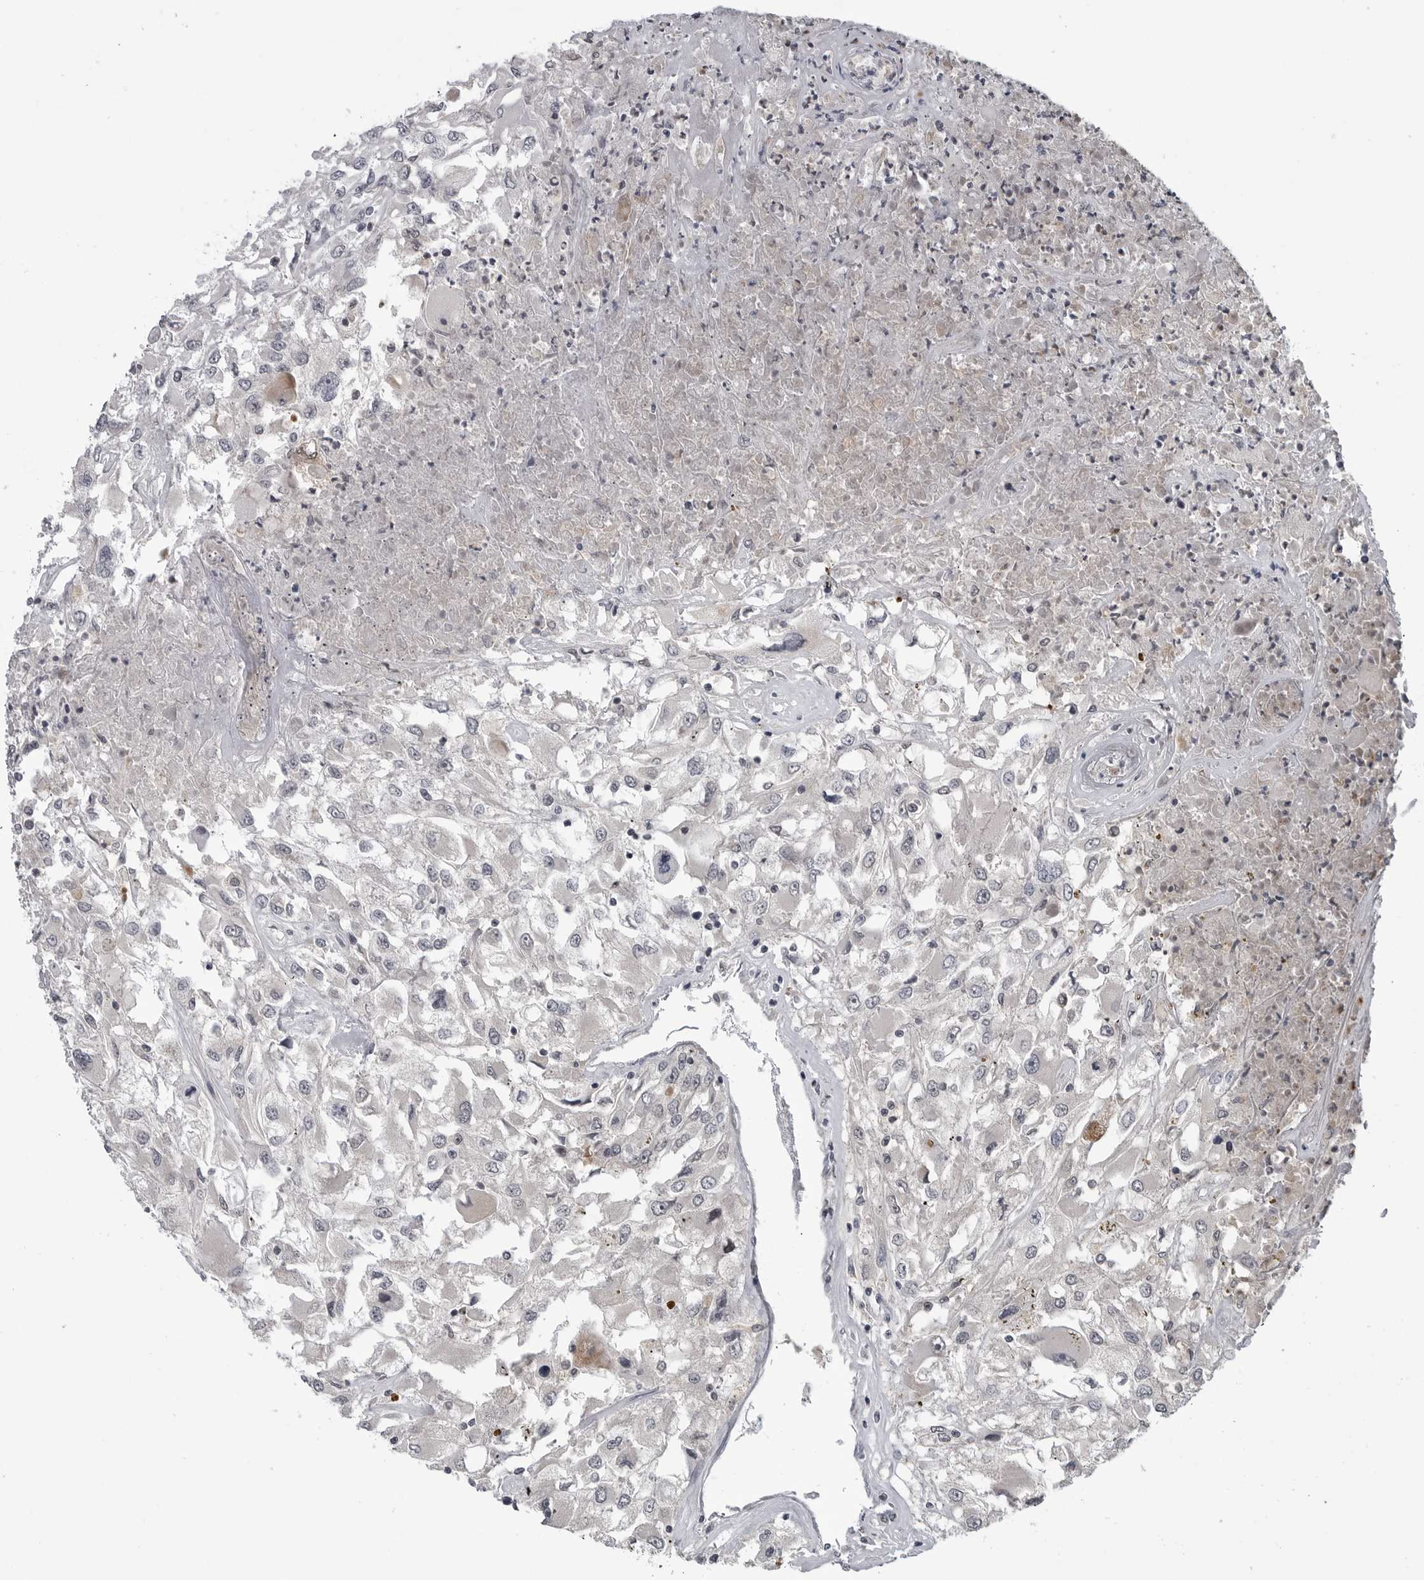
{"staining": {"intensity": "negative", "quantity": "none", "location": "none"}, "tissue": "renal cancer", "cell_type": "Tumor cells", "image_type": "cancer", "snomed": [{"axis": "morphology", "description": "Adenocarcinoma, NOS"}, {"axis": "topography", "description": "Kidney"}], "caption": "Renal adenocarcinoma stained for a protein using immunohistochemistry demonstrates no staining tumor cells.", "gene": "FAAP100", "patient": {"sex": "female", "age": 52}}